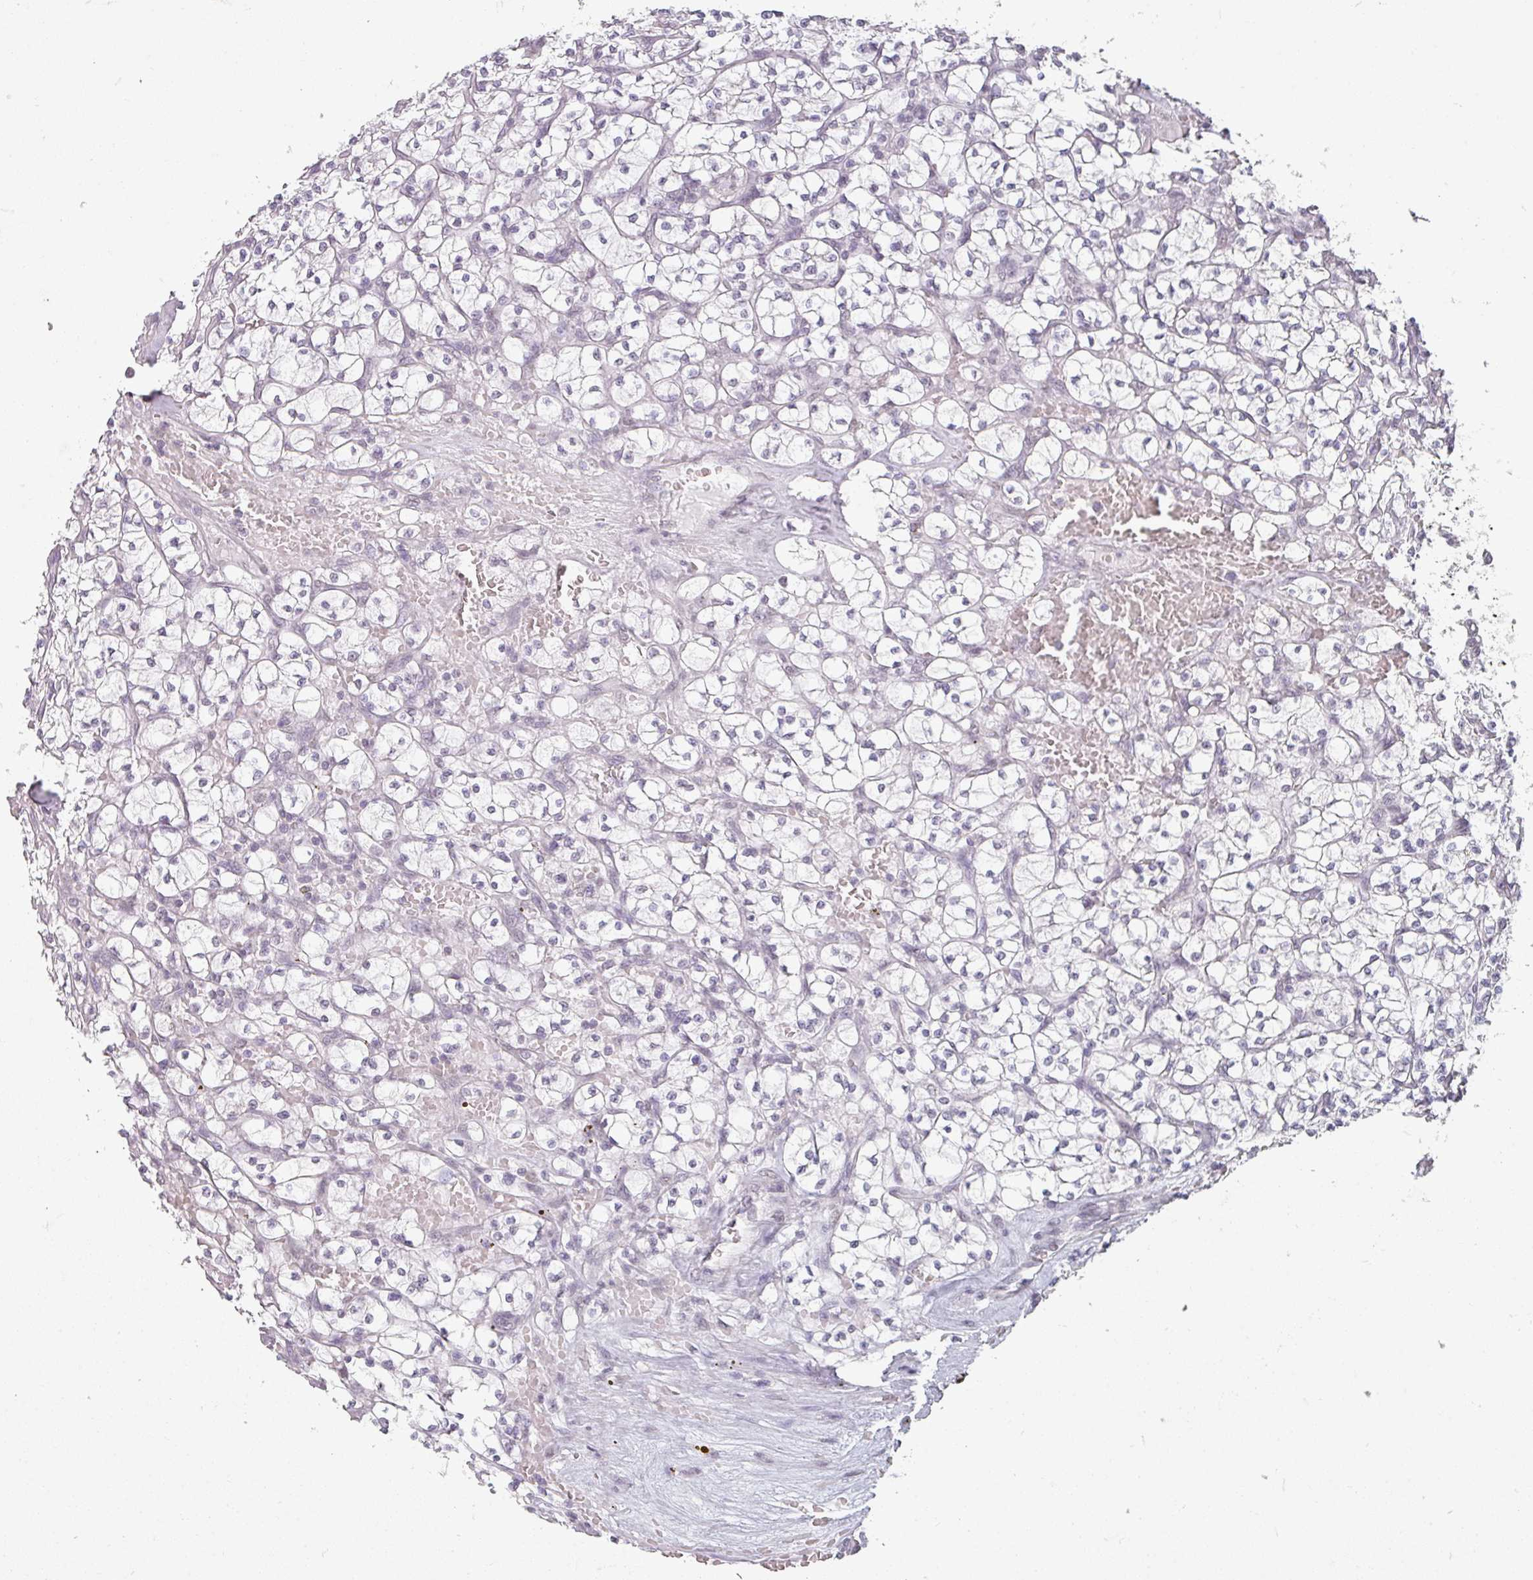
{"staining": {"intensity": "negative", "quantity": "none", "location": "none"}, "tissue": "renal cancer", "cell_type": "Tumor cells", "image_type": "cancer", "snomed": [{"axis": "morphology", "description": "Adenocarcinoma, NOS"}, {"axis": "topography", "description": "Kidney"}], "caption": "DAB immunohistochemical staining of human renal cancer exhibits no significant positivity in tumor cells.", "gene": "SPRR1A", "patient": {"sex": "female", "age": 64}}